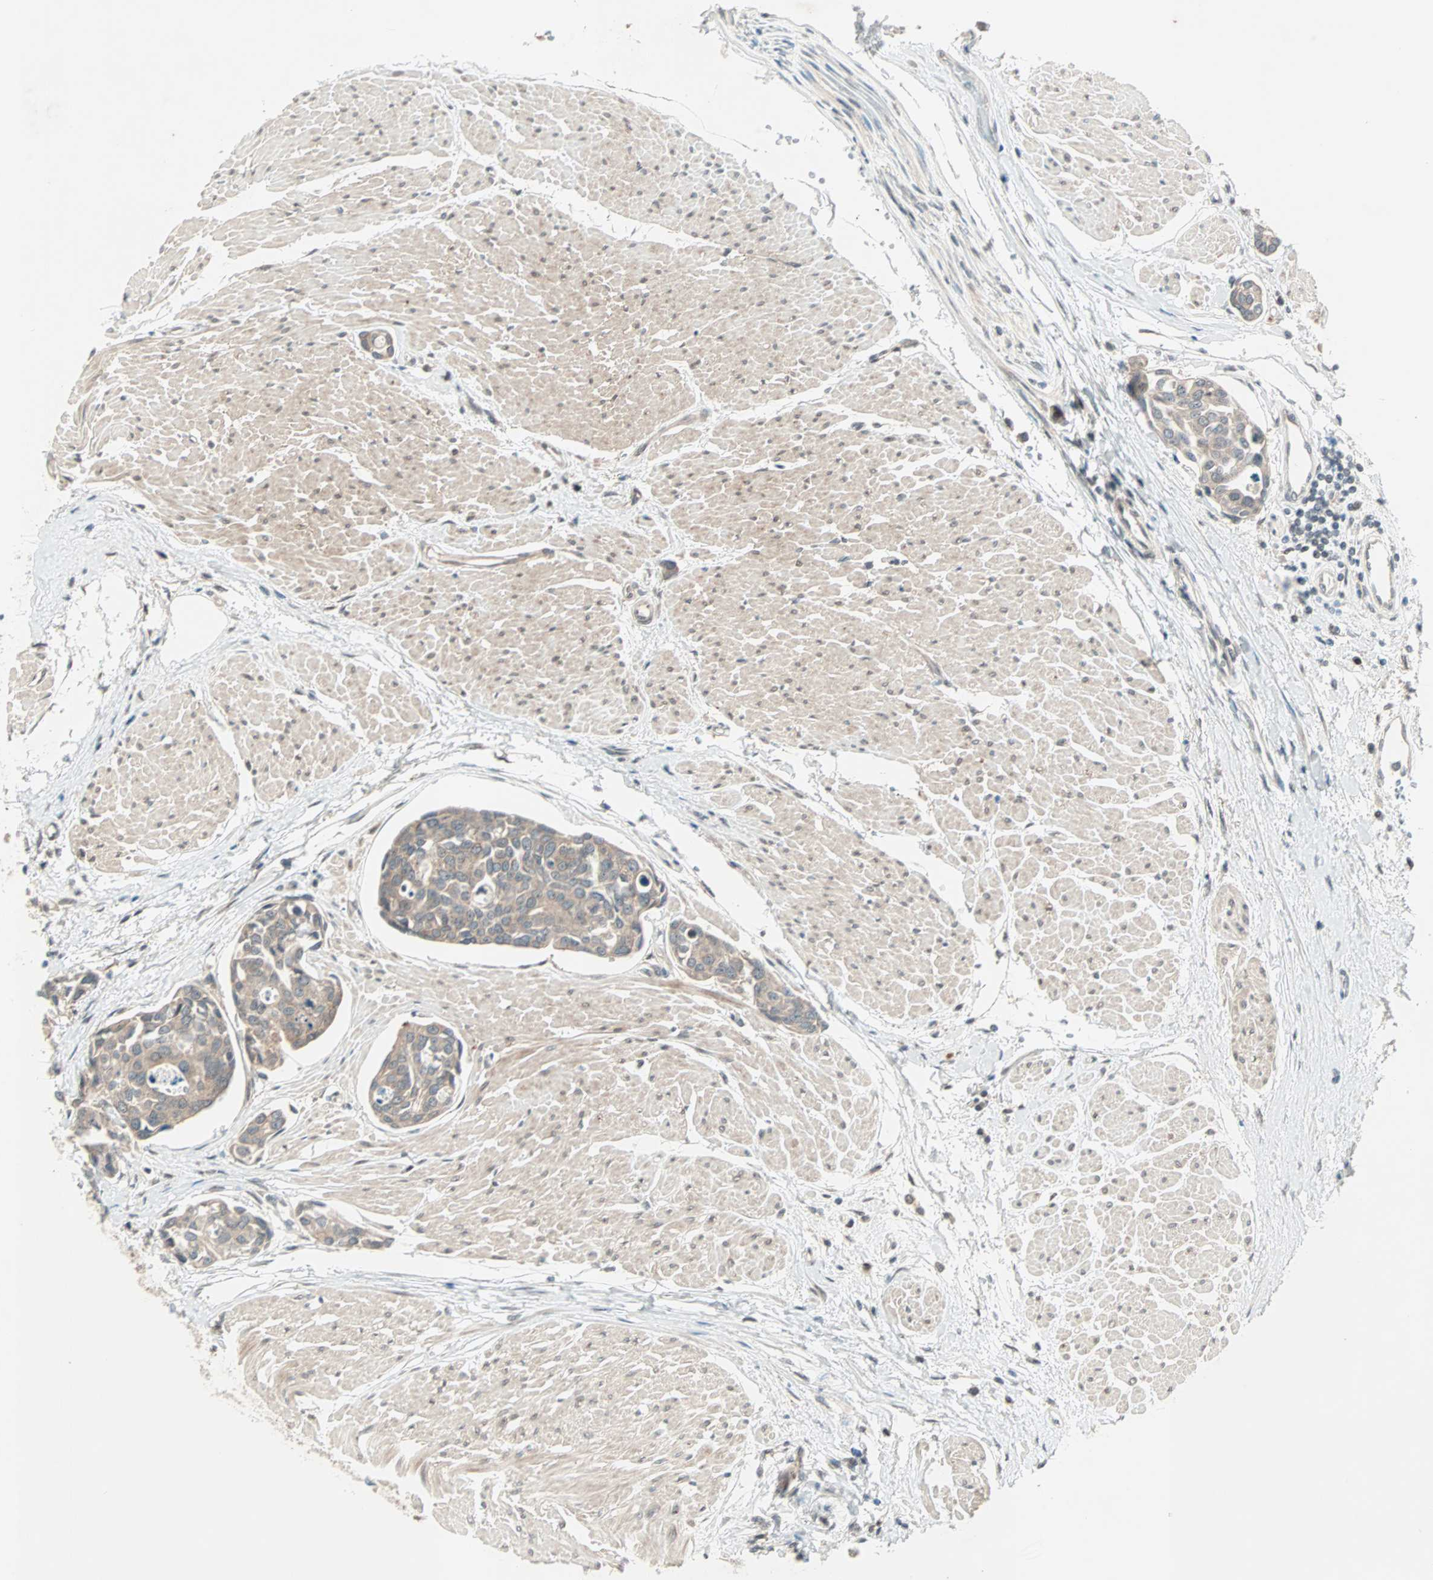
{"staining": {"intensity": "weak", "quantity": ">75%", "location": "cytoplasmic/membranous"}, "tissue": "urothelial cancer", "cell_type": "Tumor cells", "image_type": "cancer", "snomed": [{"axis": "morphology", "description": "Urothelial carcinoma, High grade"}, {"axis": "topography", "description": "Urinary bladder"}], "caption": "This is an image of IHC staining of high-grade urothelial carcinoma, which shows weak staining in the cytoplasmic/membranous of tumor cells.", "gene": "PGBD1", "patient": {"sex": "male", "age": 78}}